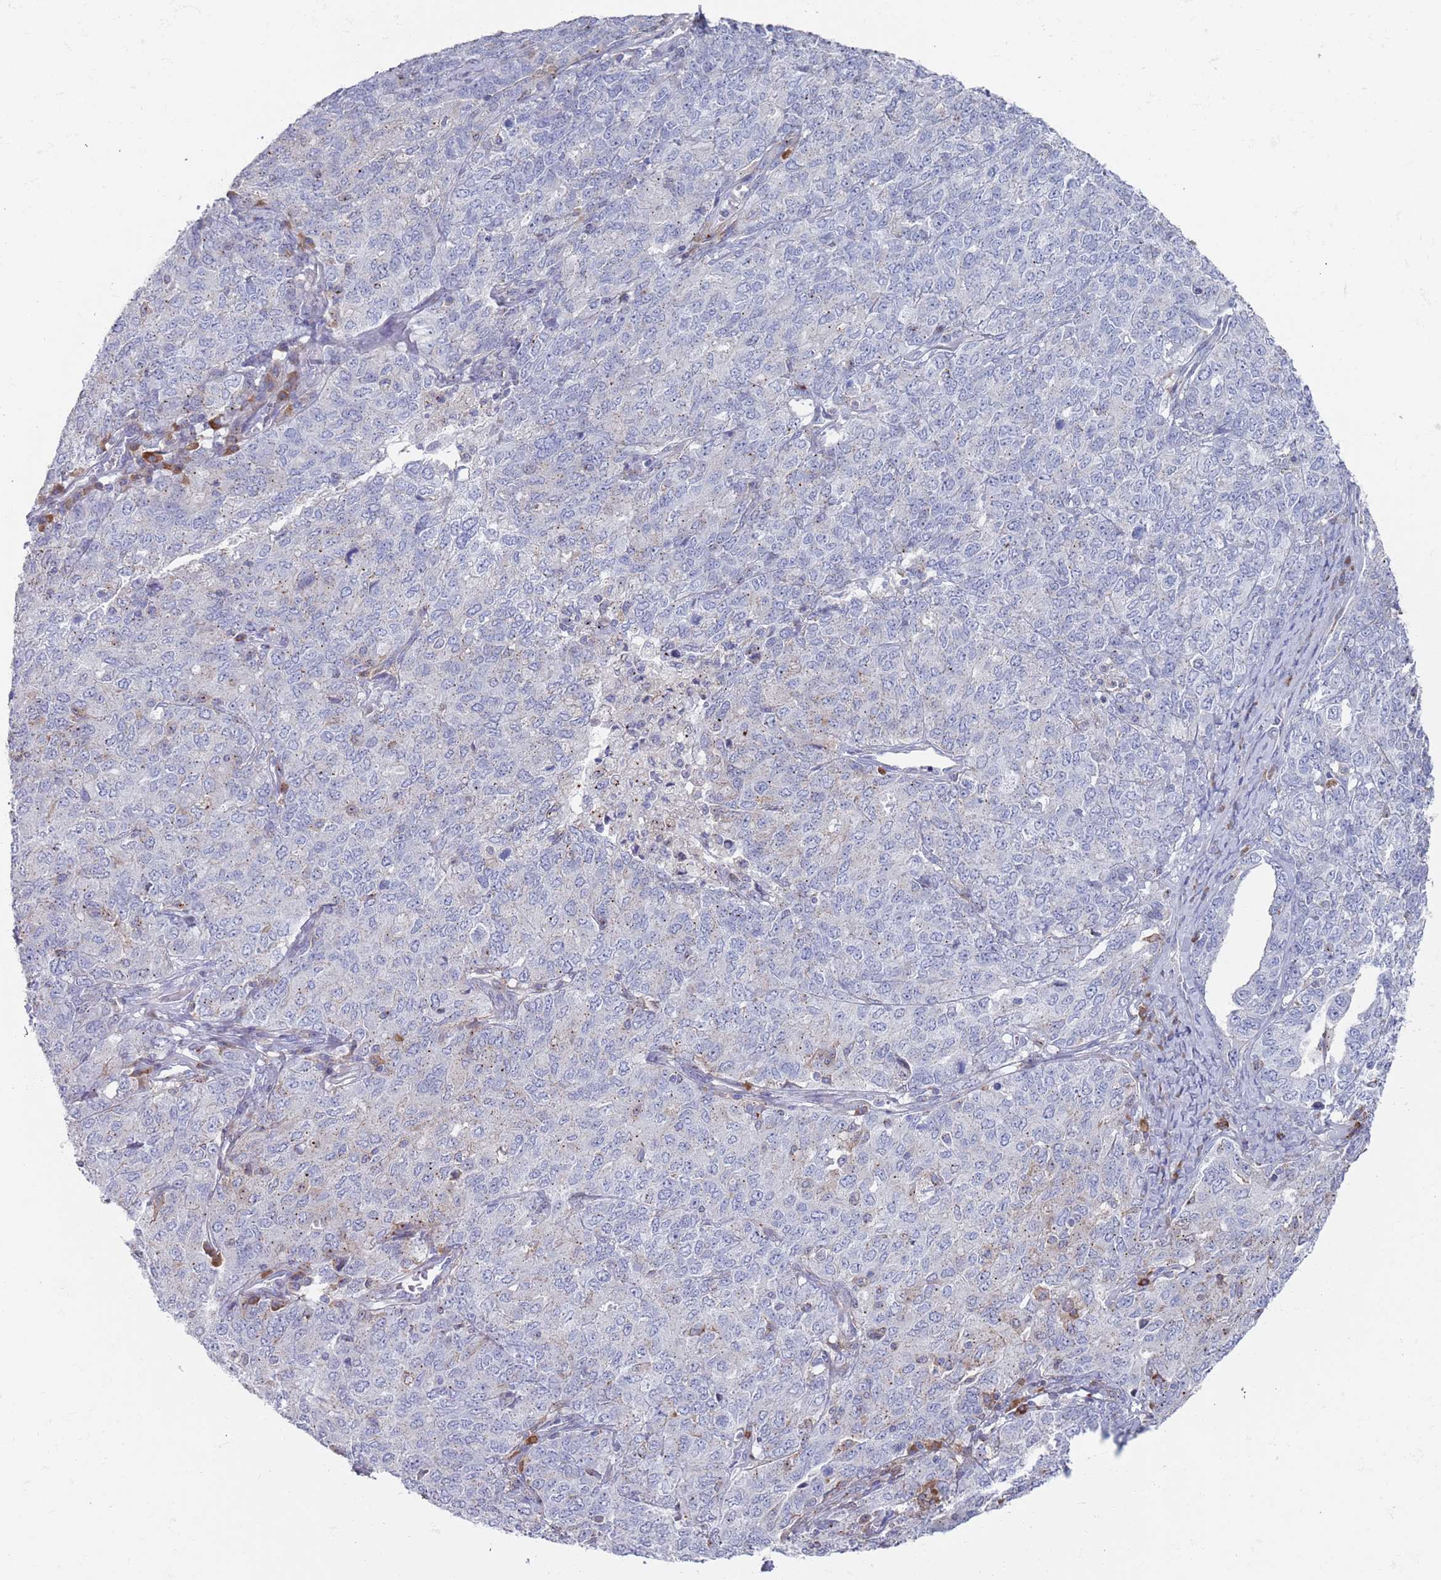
{"staining": {"intensity": "negative", "quantity": "none", "location": "none"}, "tissue": "ovarian cancer", "cell_type": "Tumor cells", "image_type": "cancer", "snomed": [{"axis": "morphology", "description": "Carcinoma, endometroid"}, {"axis": "topography", "description": "Ovary"}], "caption": "High magnification brightfield microscopy of ovarian endometroid carcinoma stained with DAB (3,3'-diaminobenzidine) (brown) and counterstained with hematoxylin (blue): tumor cells show no significant staining.", "gene": "MAT1A", "patient": {"sex": "female", "age": 62}}